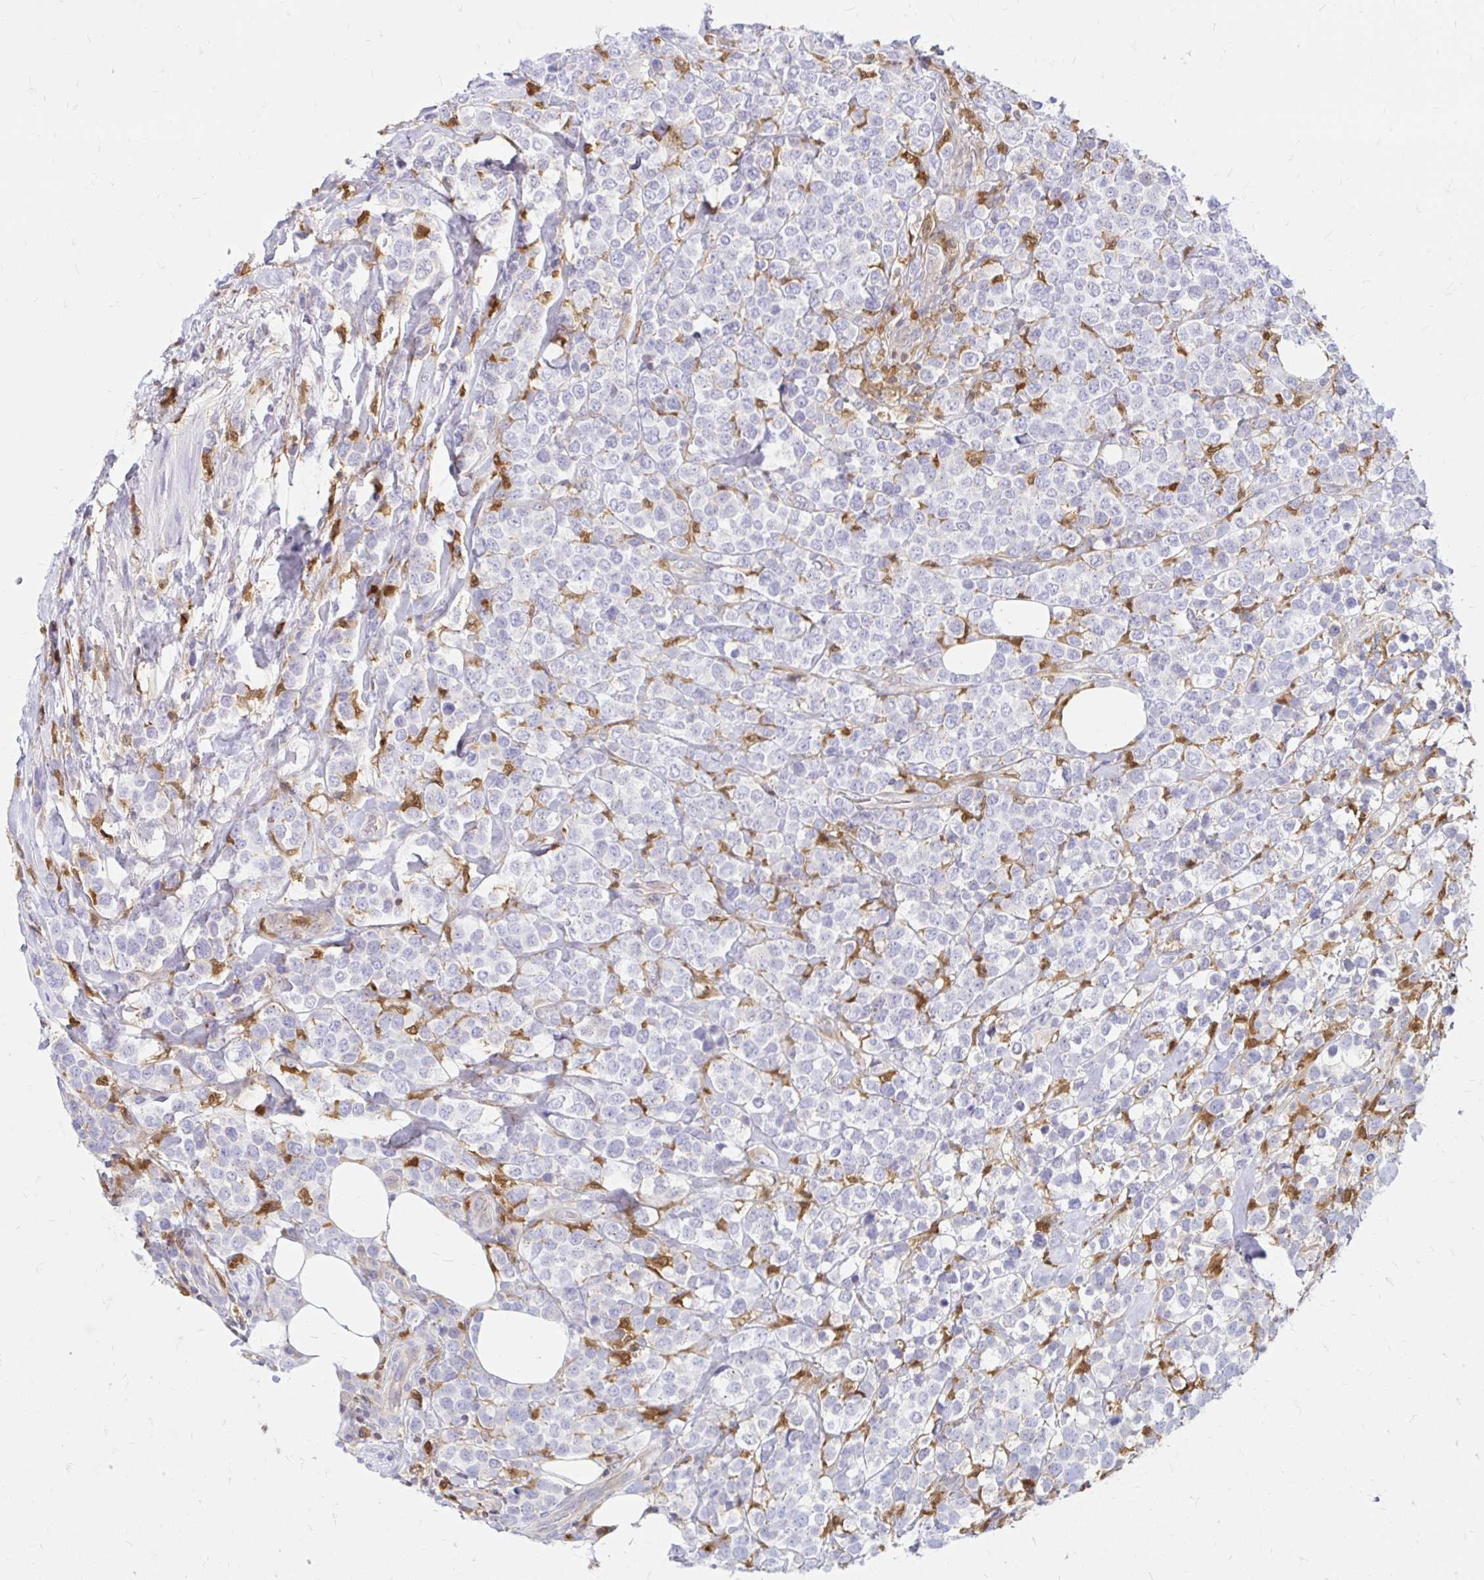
{"staining": {"intensity": "negative", "quantity": "none", "location": "none"}, "tissue": "lymphoma", "cell_type": "Tumor cells", "image_type": "cancer", "snomed": [{"axis": "morphology", "description": "Malignant lymphoma, non-Hodgkin's type, High grade"}, {"axis": "topography", "description": "Soft tissue"}], "caption": "IHC image of human lymphoma stained for a protein (brown), which shows no expression in tumor cells.", "gene": "PYCARD", "patient": {"sex": "female", "age": 56}}